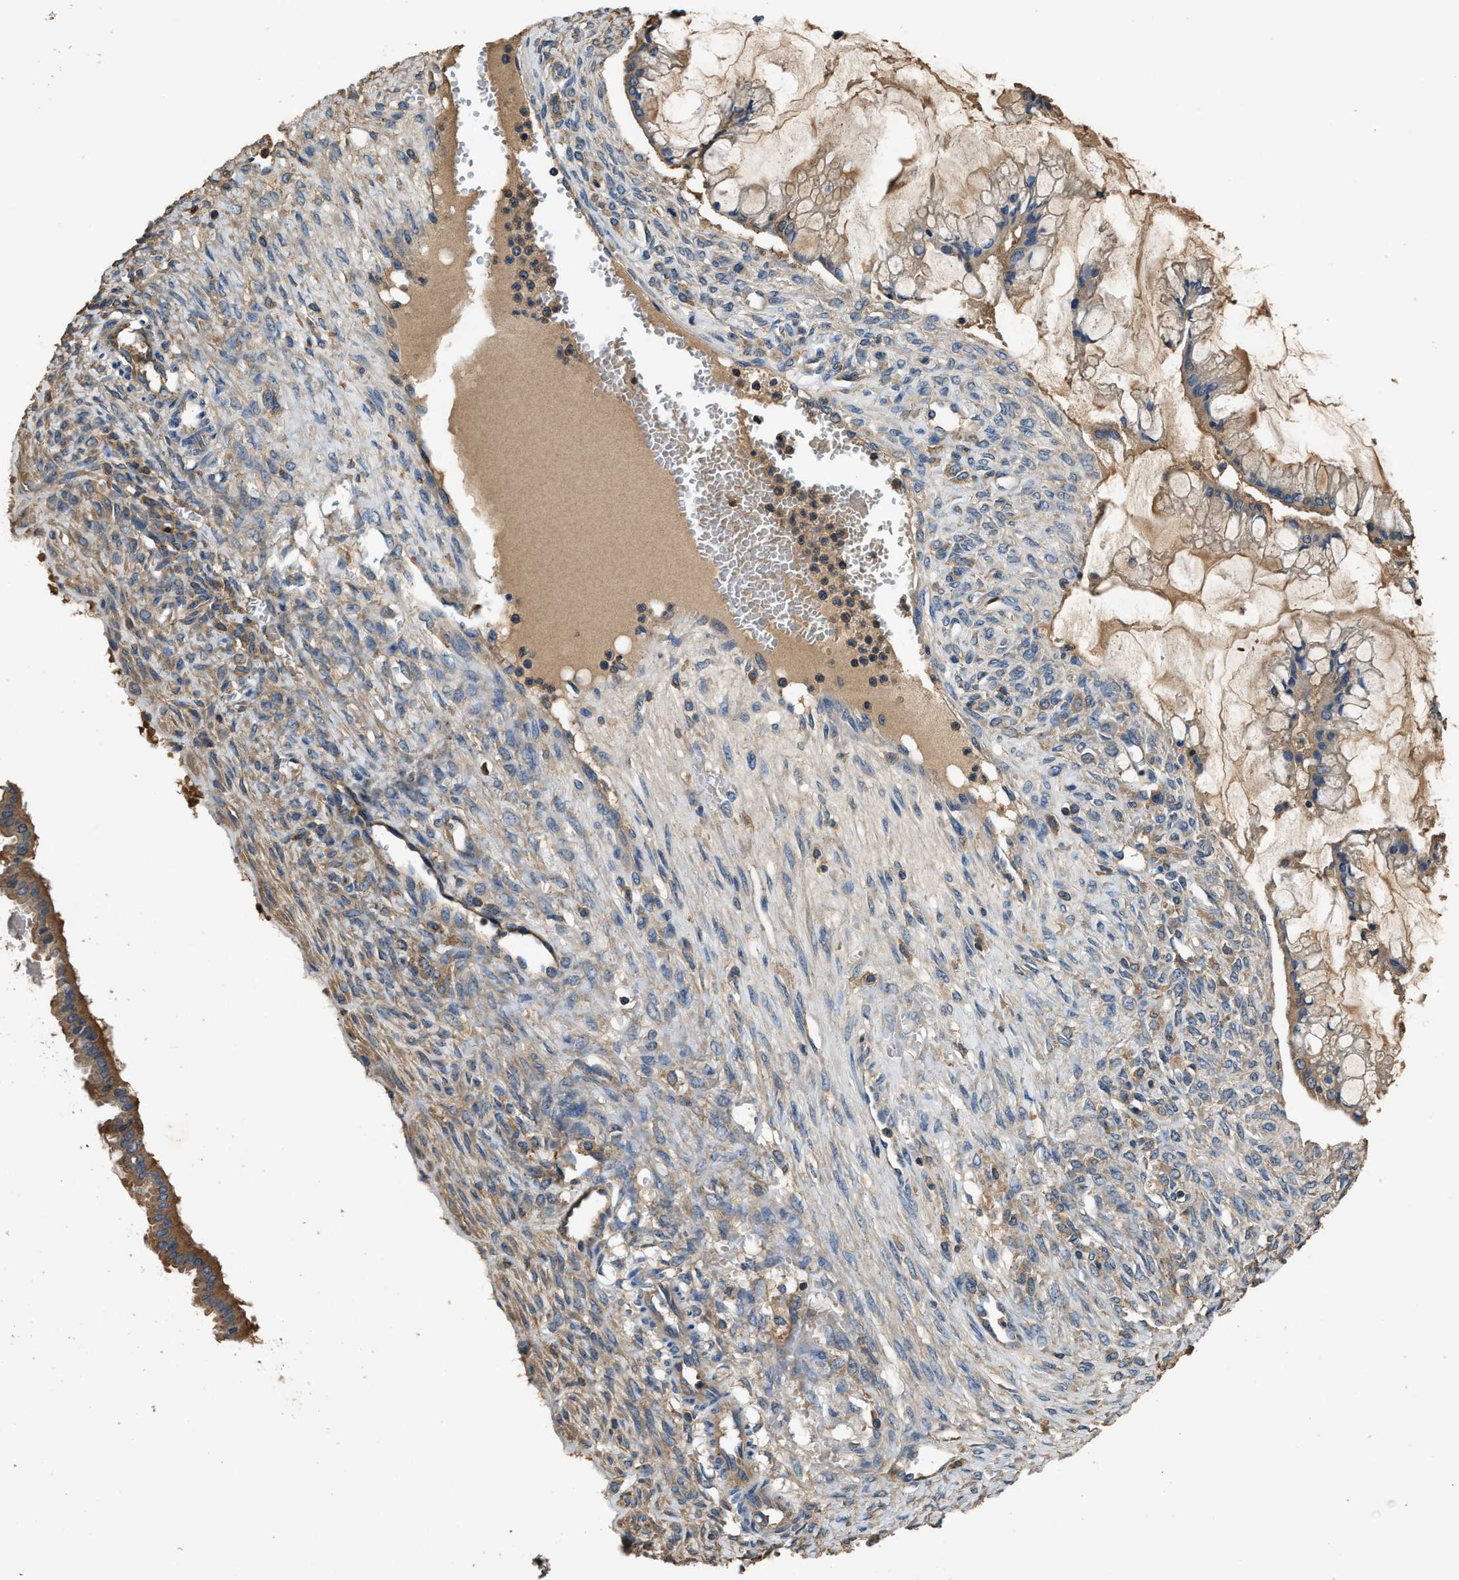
{"staining": {"intensity": "moderate", "quantity": ">75%", "location": "cytoplasmic/membranous"}, "tissue": "ovarian cancer", "cell_type": "Tumor cells", "image_type": "cancer", "snomed": [{"axis": "morphology", "description": "Cystadenocarcinoma, mucinous, NOS"}, {"axis": "topography", "description": "Ovary"}], "caption": "Brown immunohistochemical staining in ovarian cancer (mucinous cystadenocarcinoma) displays moderate cytoplasmic/membranous positivity in about >75% of tumor cells. Using DAB (3,3'-diaminobenzidine) (brown) and hematoxylin (blue) stains, captured at high magnification using brightfield microscopy.", "gene": "BLOC1S1", "patient": {"sex": "female", "age": 73}}